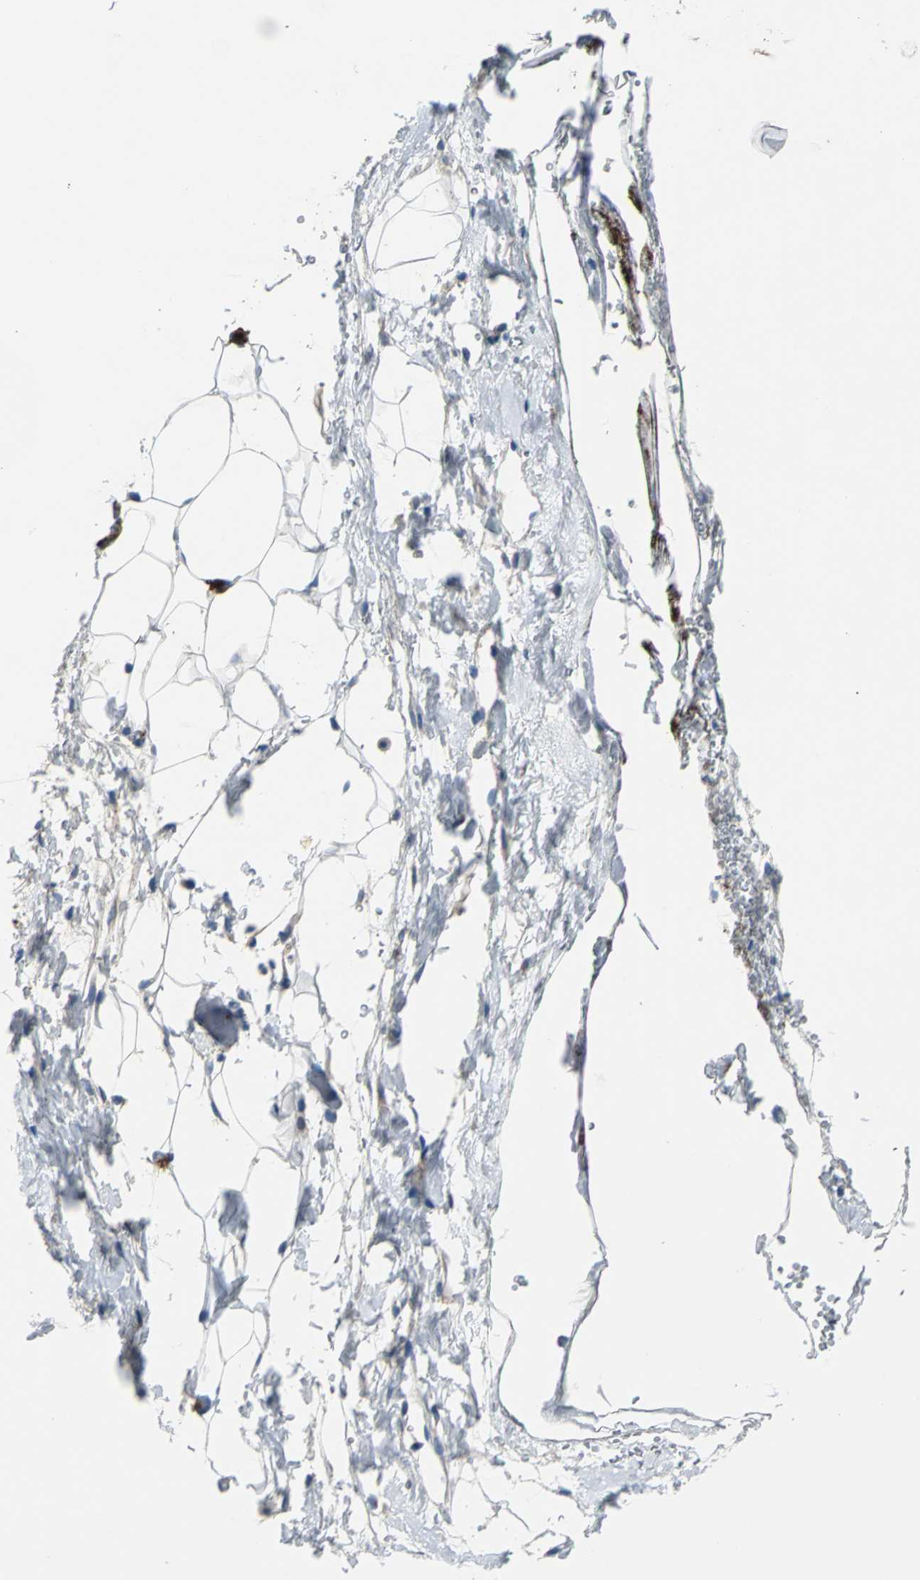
{"staining": {"intensity": "negative", "quantity": "none", "location": "none"}, "tissue": "adipose tissue", "cell_type": "Adipocytes", "image_type": "normal", "snomed": [{"axis": "morphology", "description": "Normal tissue, NOS"}, {"axis": "topography", "description": "Breast"}, {"axis": "topography", "description": "Soft tissue"}], "caption": "Image shows no protein staining in adipocytes of benign adipose tissue. The staining is performed using DAB (3,3'-diaminobenzidine) brown chromogen with nuclei counter-stained in using hematoxylin.", "gene": "SELP", "patient": {"sex": "female", "age": 25}}